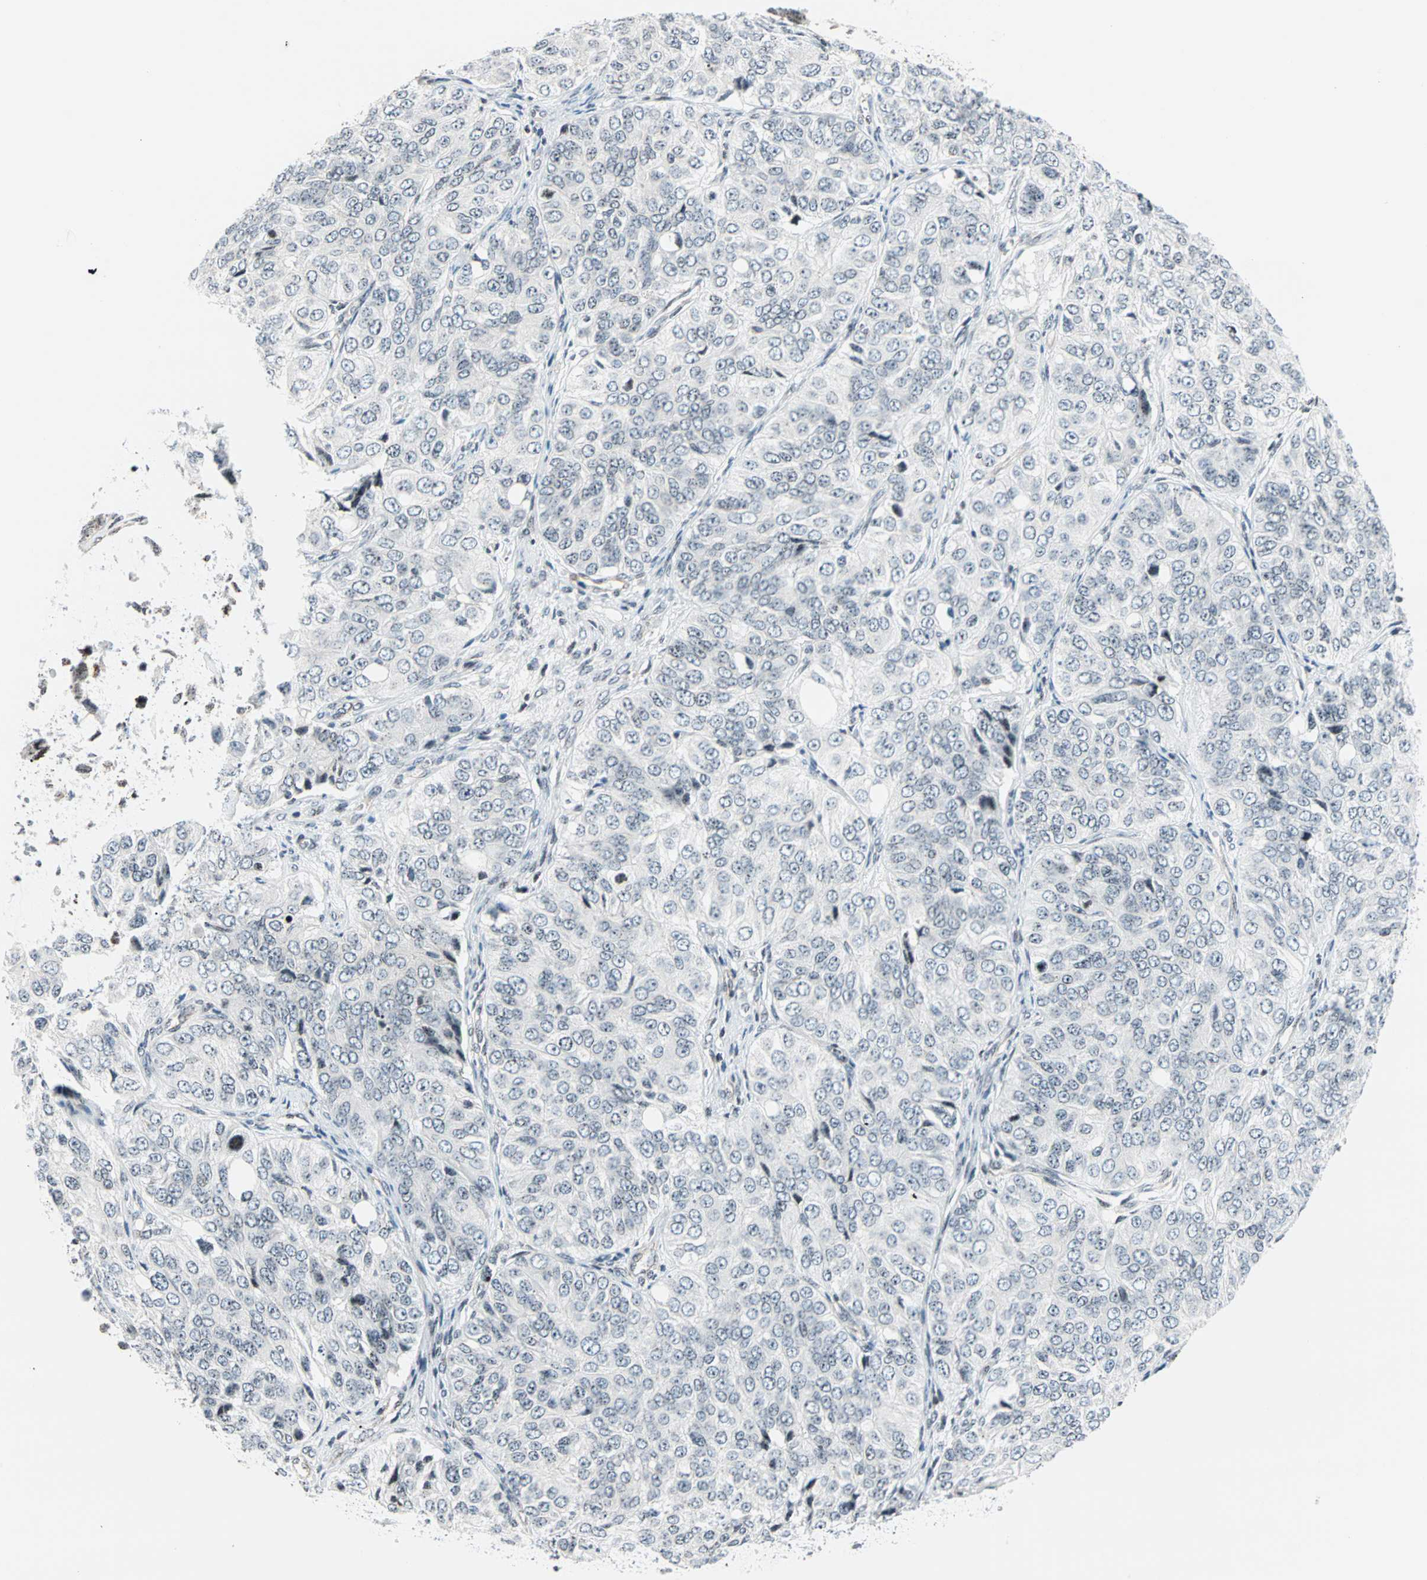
{"staining": {"intensity": "weak", "quantity": "<25%", "location": "nuclear"}, "tissue": "ovarian cancer", "cell_type": "Tumor cells", "image_type": "cancer", "snomed": [{"axis": "morphology", "description": "Carcinoma, endometroid"}, {"axis": "topography", "description": "Ovary"}], "caption": "The immunohistochemistry (IHC) image has no significant expression in tumor cells of ovarian endometroid carcinoma tissue.", "gene": "CENPA", "patient": {"sex": "female", "age": 51}}